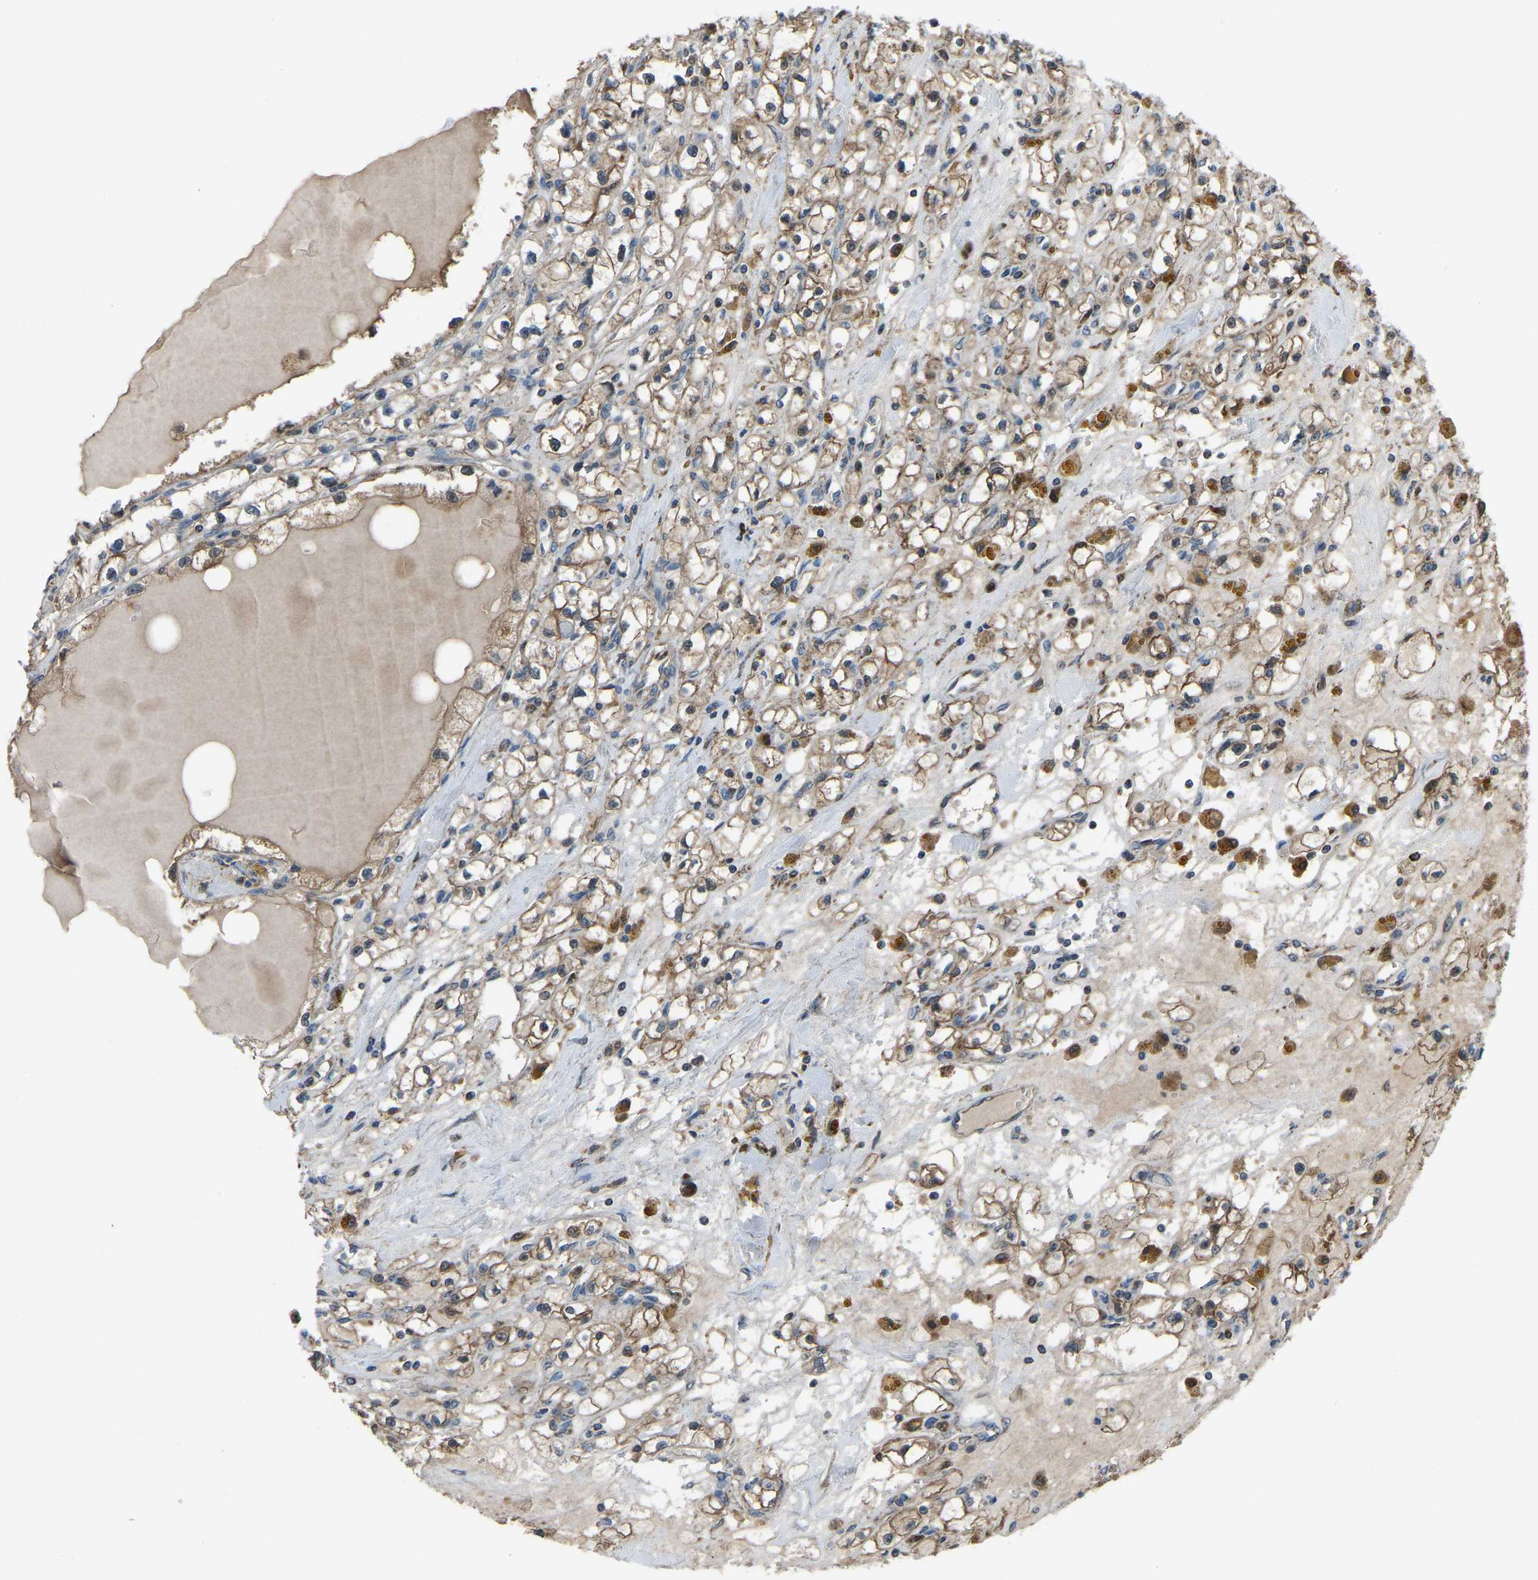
{"staining": {"intensity": "weak", "quantity": "25%-75%", "location": "cytoplasmic/membranous"}, "tissue": "renal cancer", "cell_type": "Tumor cells", "image_type": "cancer", "snomed": [{"axis": "morphology", "description": "Adenocarcinoma, NOS"}, {"axis": "topography", "description": "Kidney"}], "caption": "Adenocarcinoma (renal) tissue exhibits weak cytoplasmic/membranous positivity in approximately 25%-75% of tumor cells, visualized by immunohistochemistry.", "gene": "AKR1A1", "patient": {"sex": "male", "age": 56}}